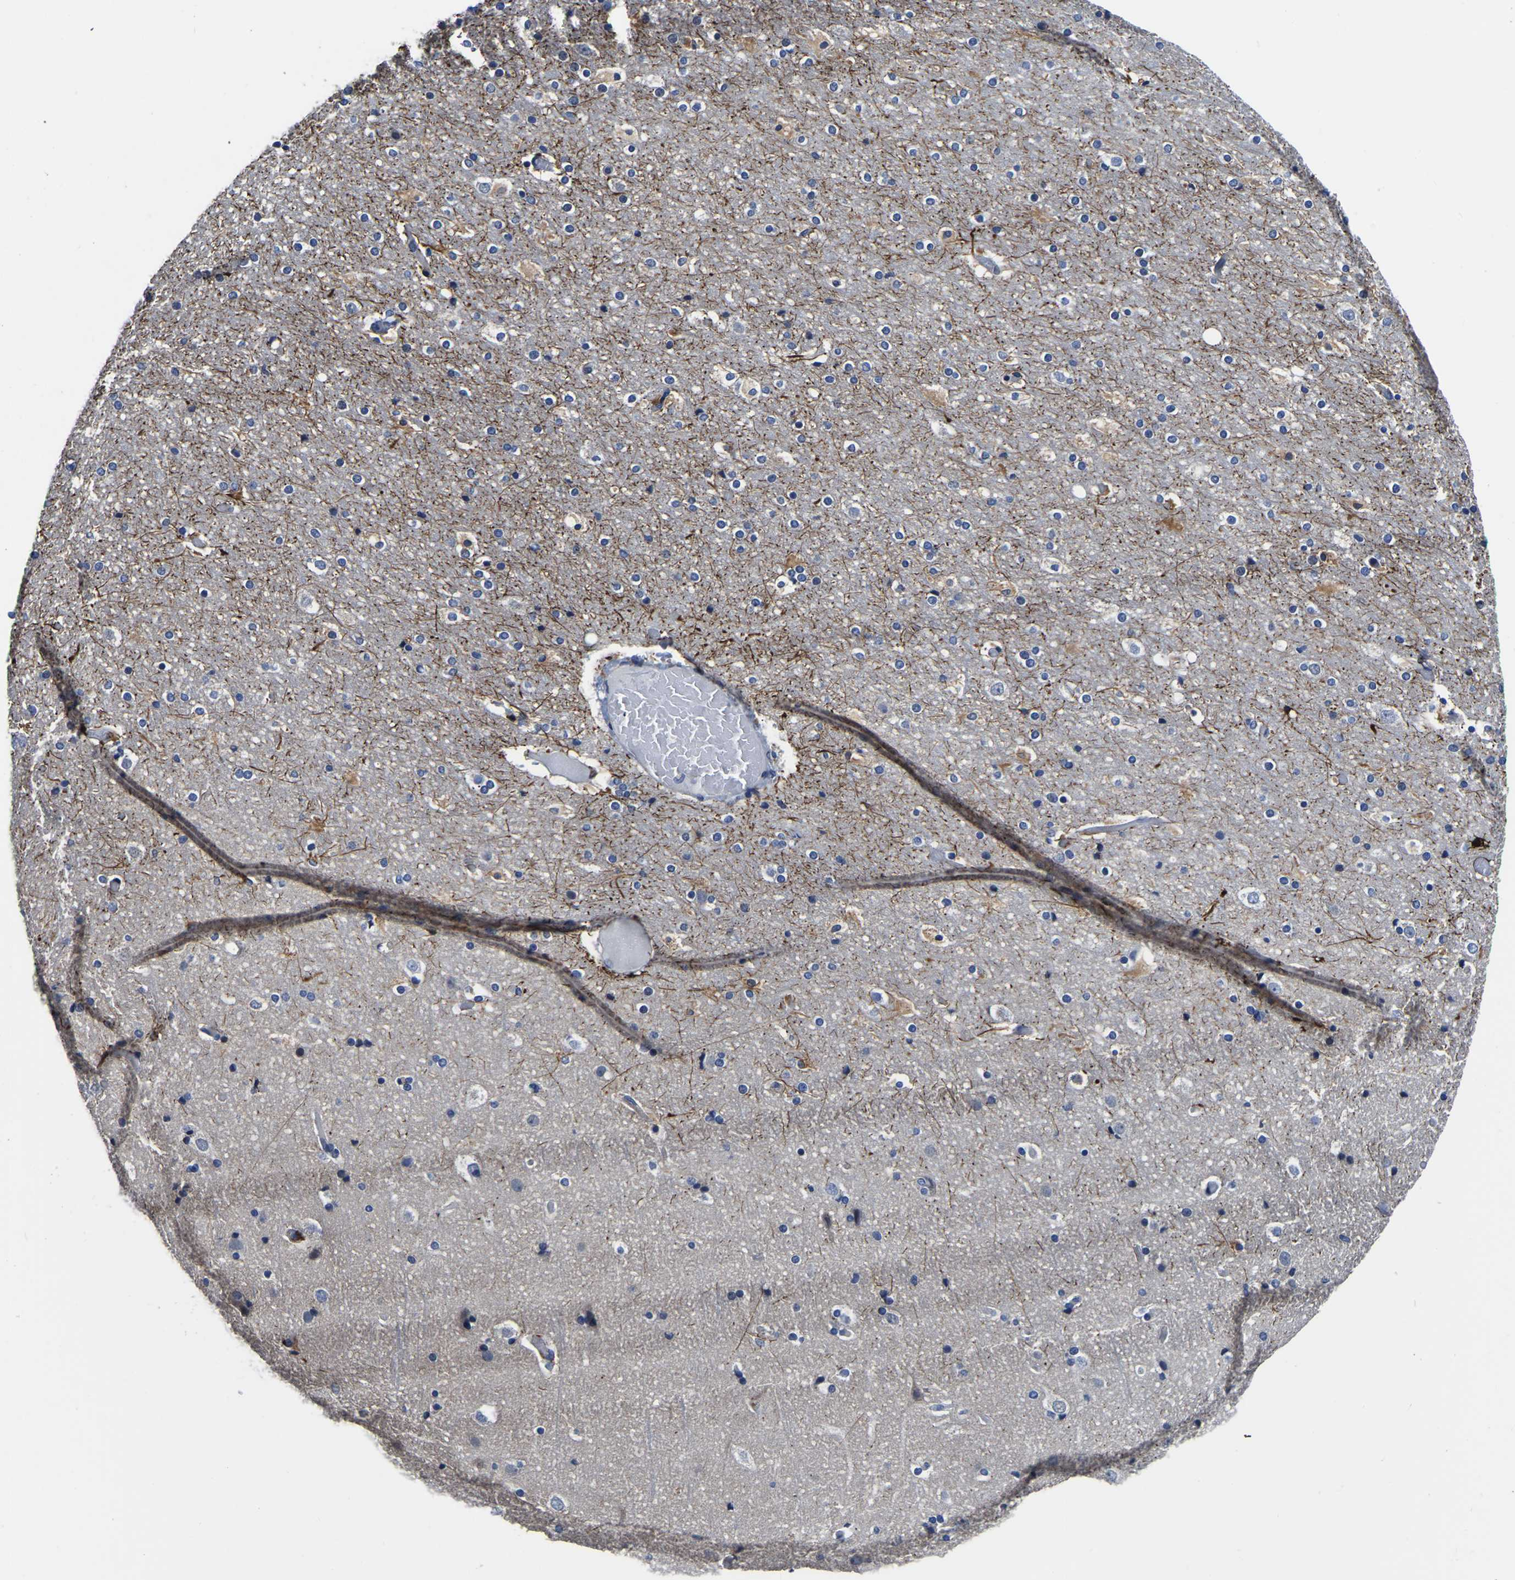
{"staining": {"intensity": "negative", "quantity": "none", "location": "none"}, "tissue": "cerebral cortex", "cell_type": "Endothelial cells", "image_type": "normal", "snomed": [{"axis": "morphology", "description": "Normal tissue, NOS"}, {"axis": "topography", "description": "Cerebral cortex"}], "caption": "There is no significant expression in endothelial cells of cerebral cortex. Brightfield microscopy of immunohistochemistry (IHC) stained with DAB (3,3'-diaminobenzidine) (brown) and hematoxylin (blue), captured at high magnification.", "gene": "PDLIM7", "patient": {"sex": "male", "age": 57}}